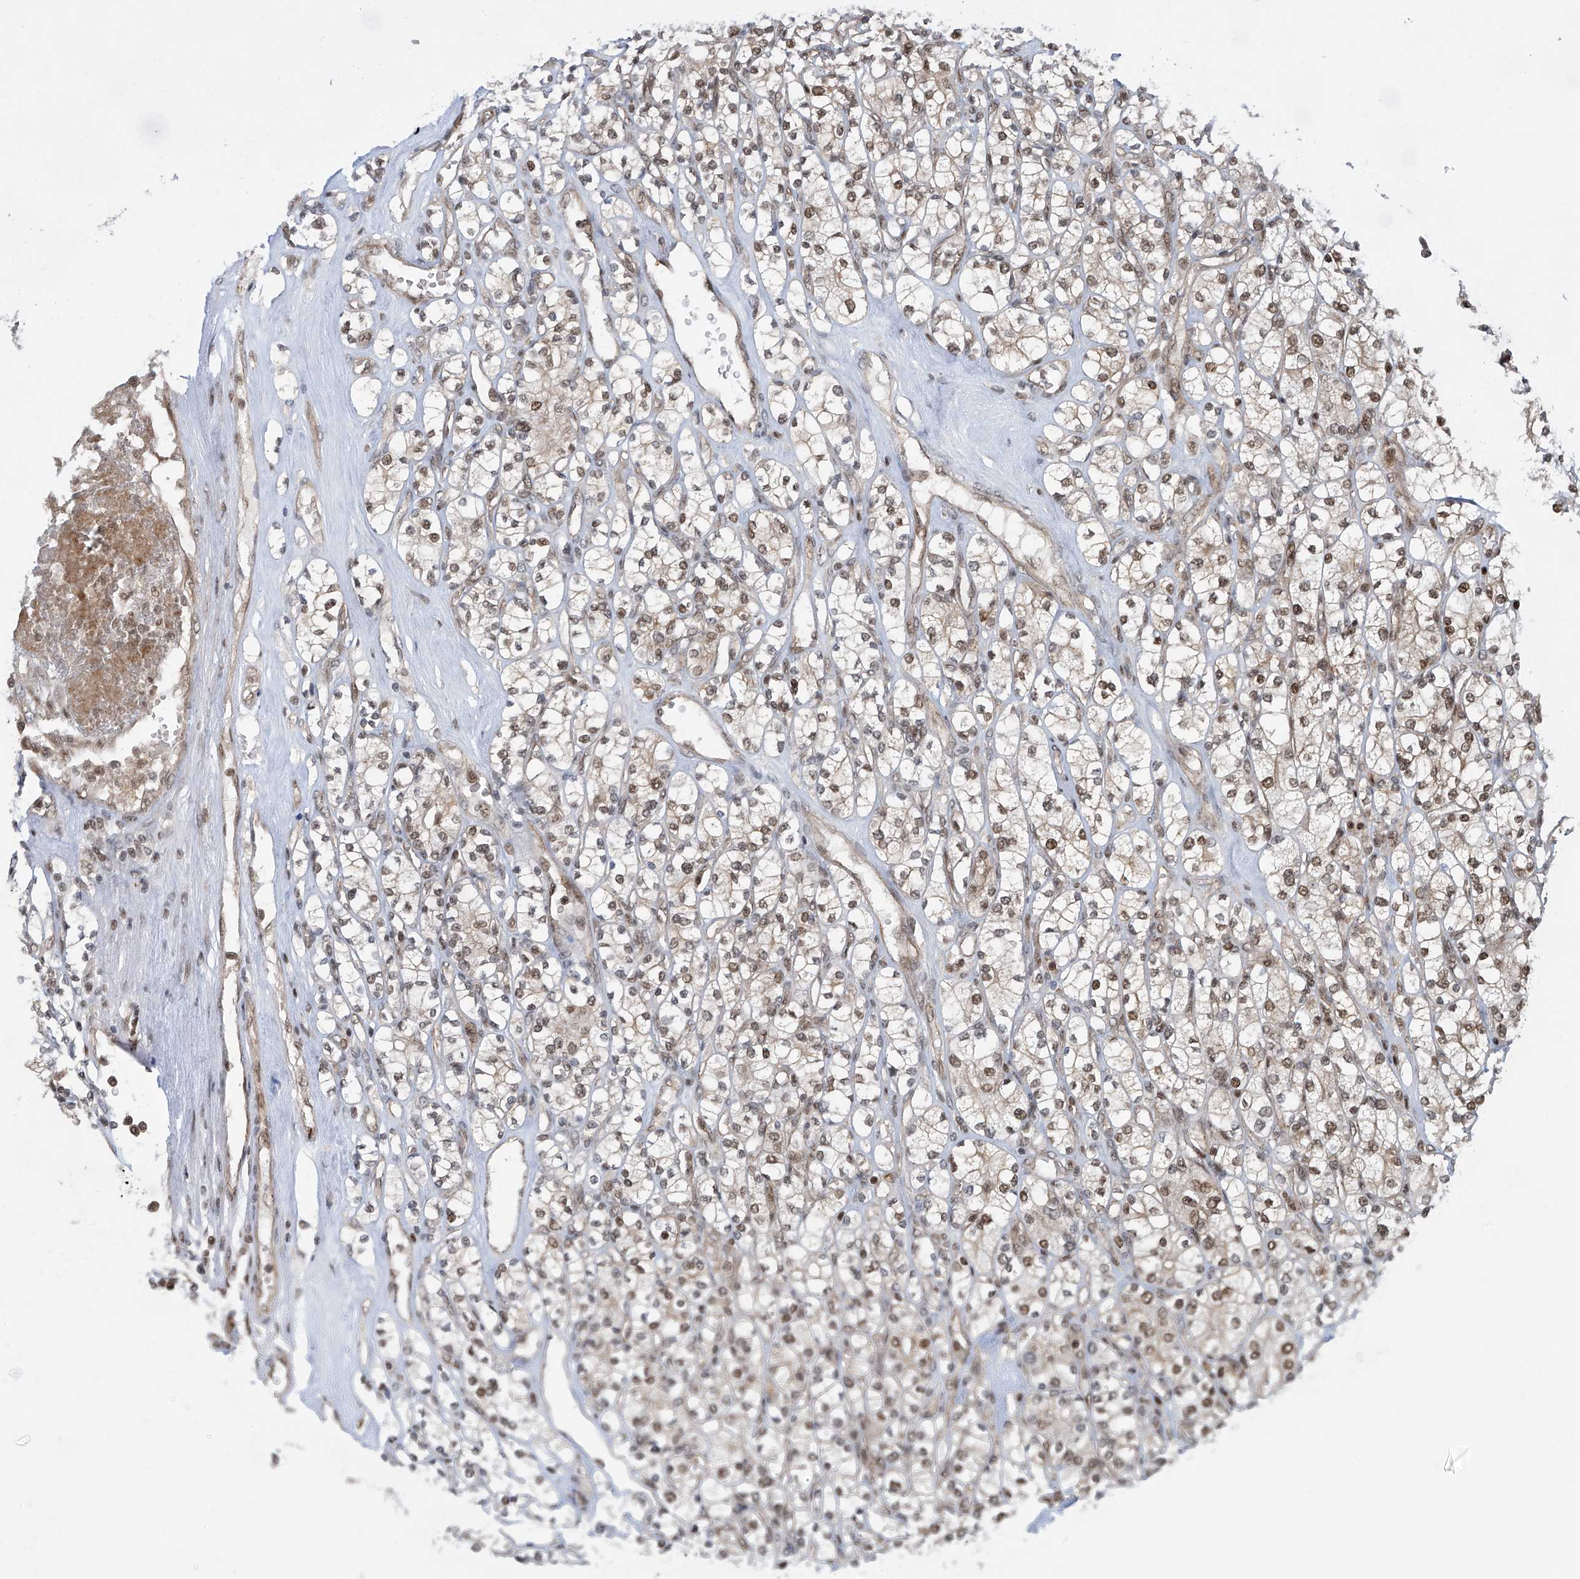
{"staining": {"intensity": "moderate", "quantity": "25%-75%", "location": "nuclear"}, "tissue": "renal cancer", "cell_type": "Tumor cells", "image_type": "cancer", "snomed": [{"axis": "morphology", "description": "Adenocarcinoma, NOS"}, {"axis": "topography", "description": "Kidney"}], "caption": "Tumor cells demonstrate medium levels of moderate nuclear expression in about 25%-75% of cells in human renal adenocarcinoma.", "gene": "LAGE3", "patient": {"sex": "male", "age": 77}}